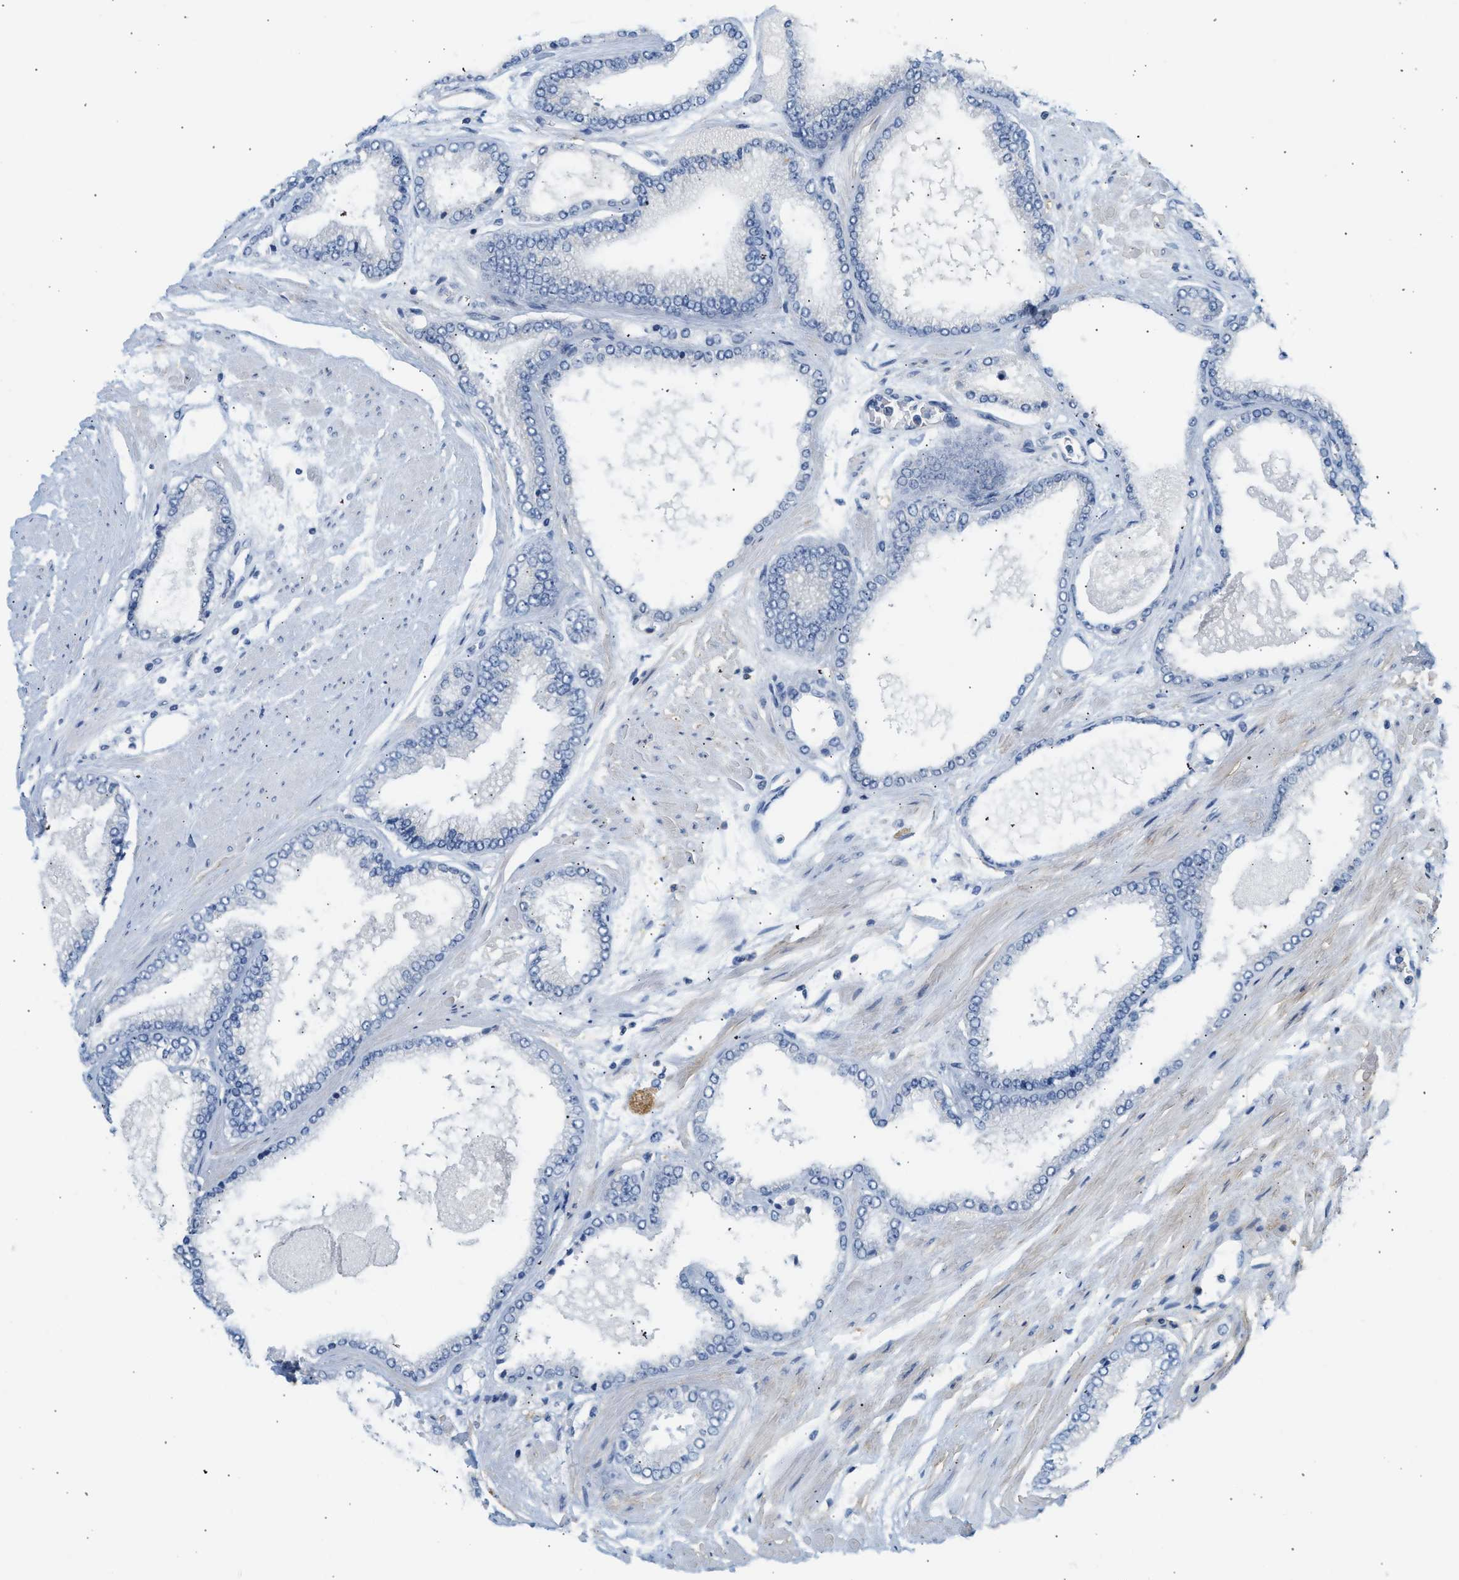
{"staining": {"intensity": "negative", "quantity": "none", "location": "none"}, "tissue": "prostate cancer", "cell_type": "Tumor cells", "image_type": "cancer", "snomed": [{"axis": "morphology", "description": "Adenocarcinoma, High grade"}, {"axis": "topography", "description": "Prostate"}], "caption": "This is a photomicrograph of immunohistochemistry (IHC) staining of prostate cancer, which shows no expression in tumor cells.", "gene": "BVES", "patient": {"sex": "male", "age": 61}}